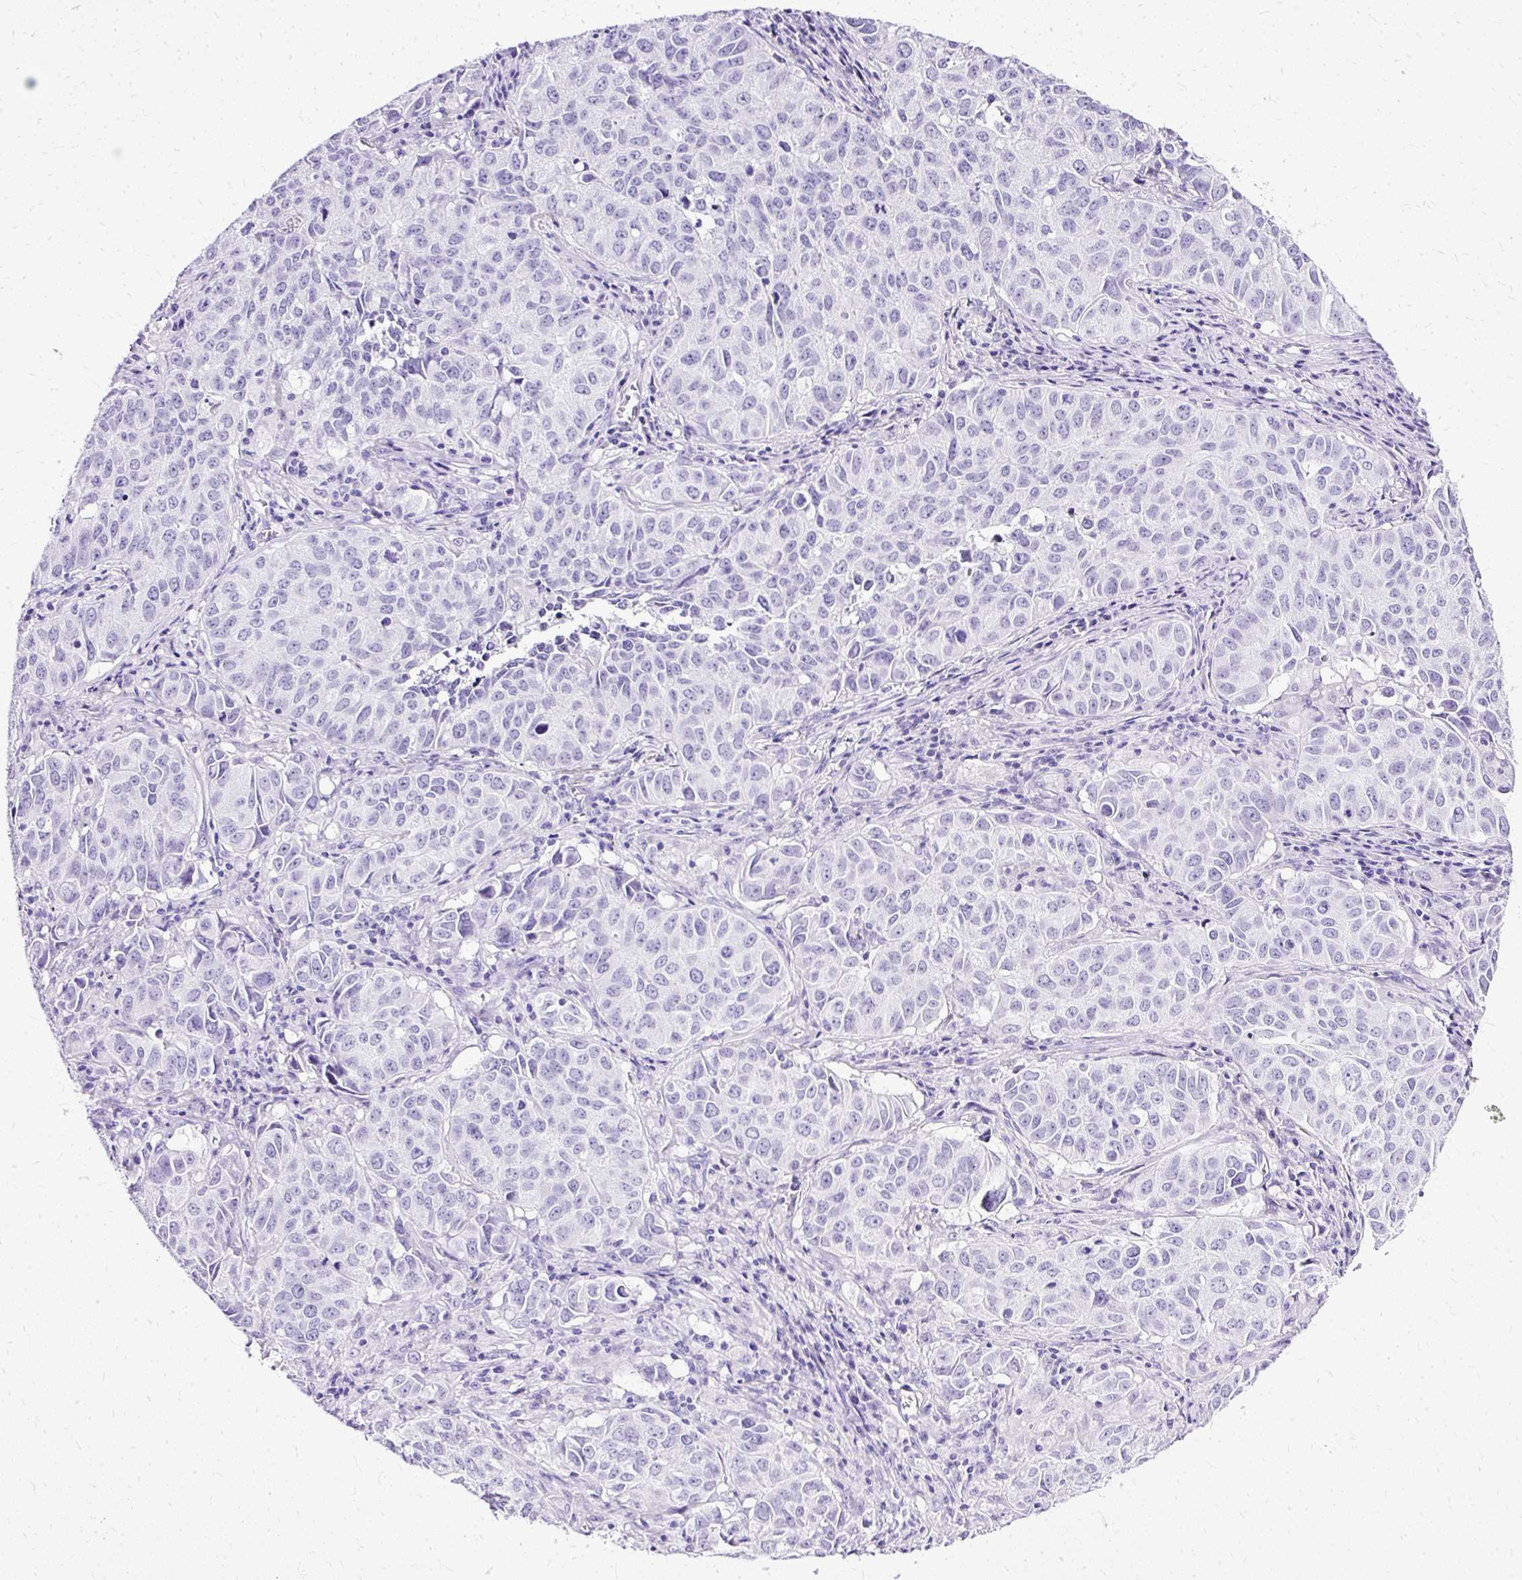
{"staining": {"intensity": "negative", "quantity": "none", "location": "none"}, "tissue": "lung cancer", "cell_type": "Tumor cells", "image_type": "cancer", "snomed": [{"axis": "morphology", "description": "Adenocarcinoma, NOS"}, {"axis": "topography", "description": "Lung"}], "caption": "An immunohistochemistry photomicrograph of lung cancer is shown. There is no staining in tumor cells of lung cancer.", "gene": "SLC8A2", "patient": {"sex": "female", "age": 50}}